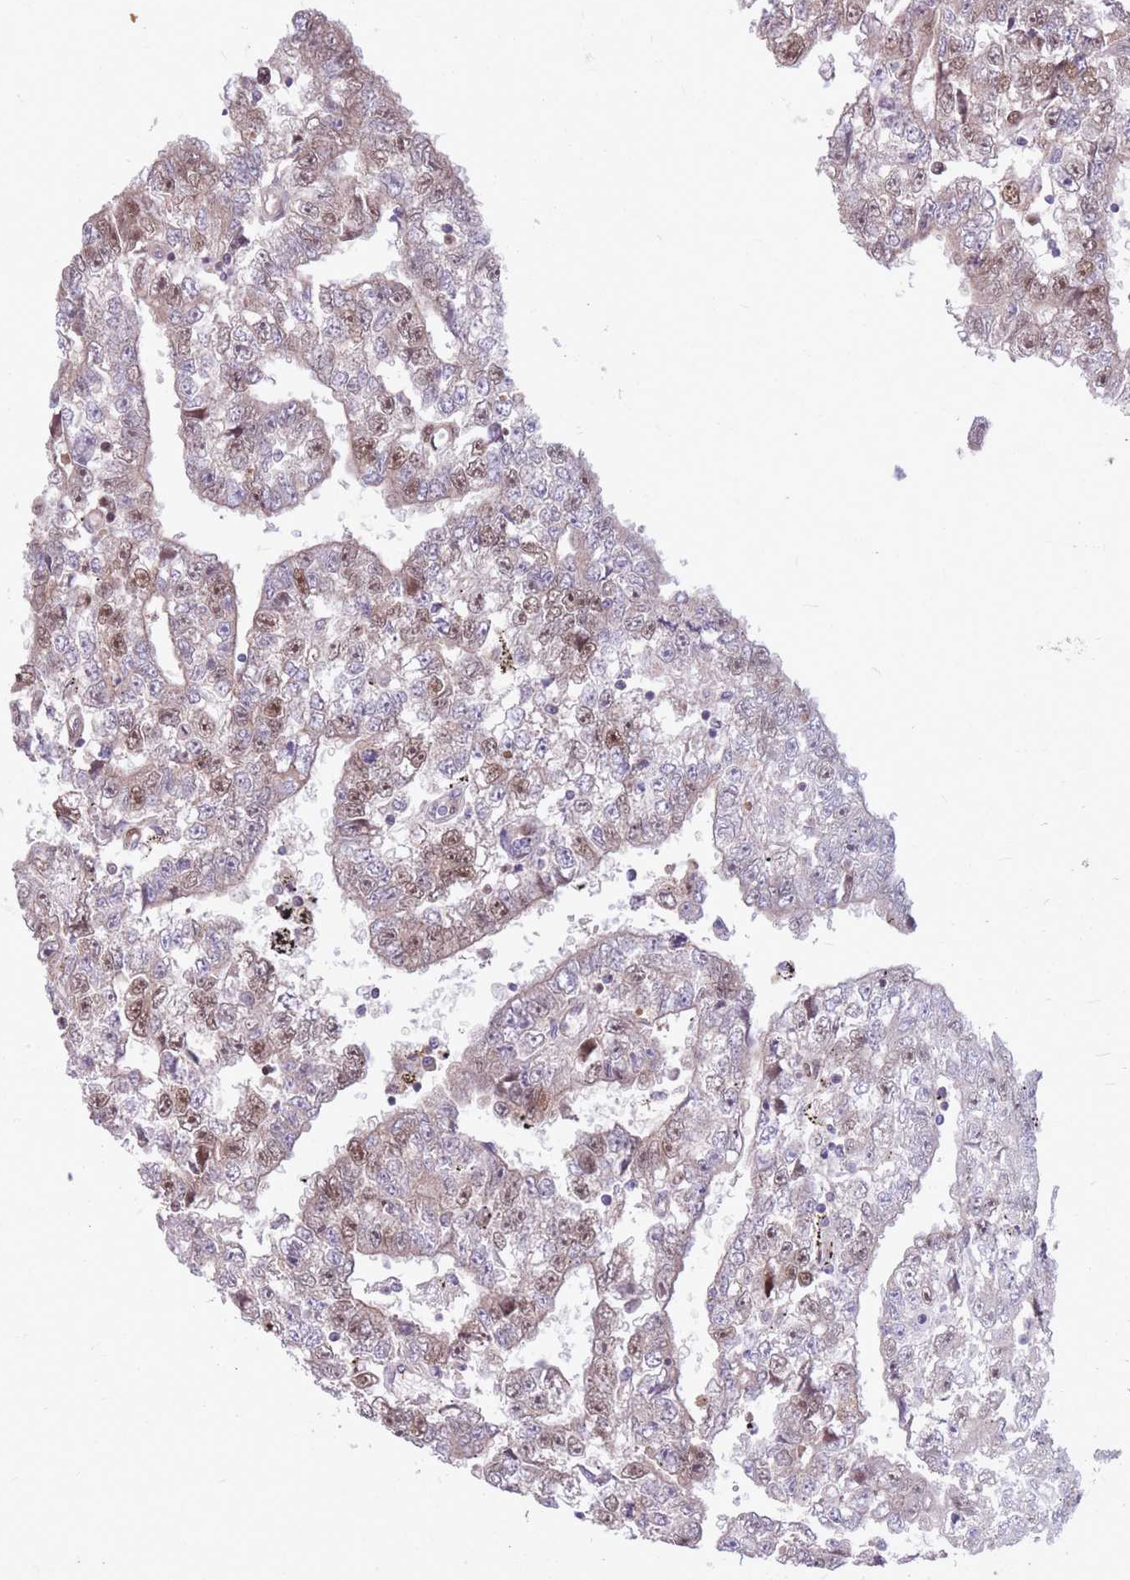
{"staining": {"intensity": "moderate", "quantity": "25%-75%", "location": "nuclear"}, "tissue": "testis cancer", "cell_type": "Tumor cells", "image_type": "cancer", "snomed": [{"axis": "morphology", "description": "Carcinoma, Embryonal, NOS"}, {"axis": "topography", "description": "Testis"}], "caption": "A histopathology image of human testis cancer stained for a protein shows moderate nuclear brown staining in tumor cells. (Stains: DAB in brown, nuclei in blue, Microscopy: brightfield microscopy at high magnification).", "gene": "GMNN", "patient": {"sex": "male", "age": 25}}